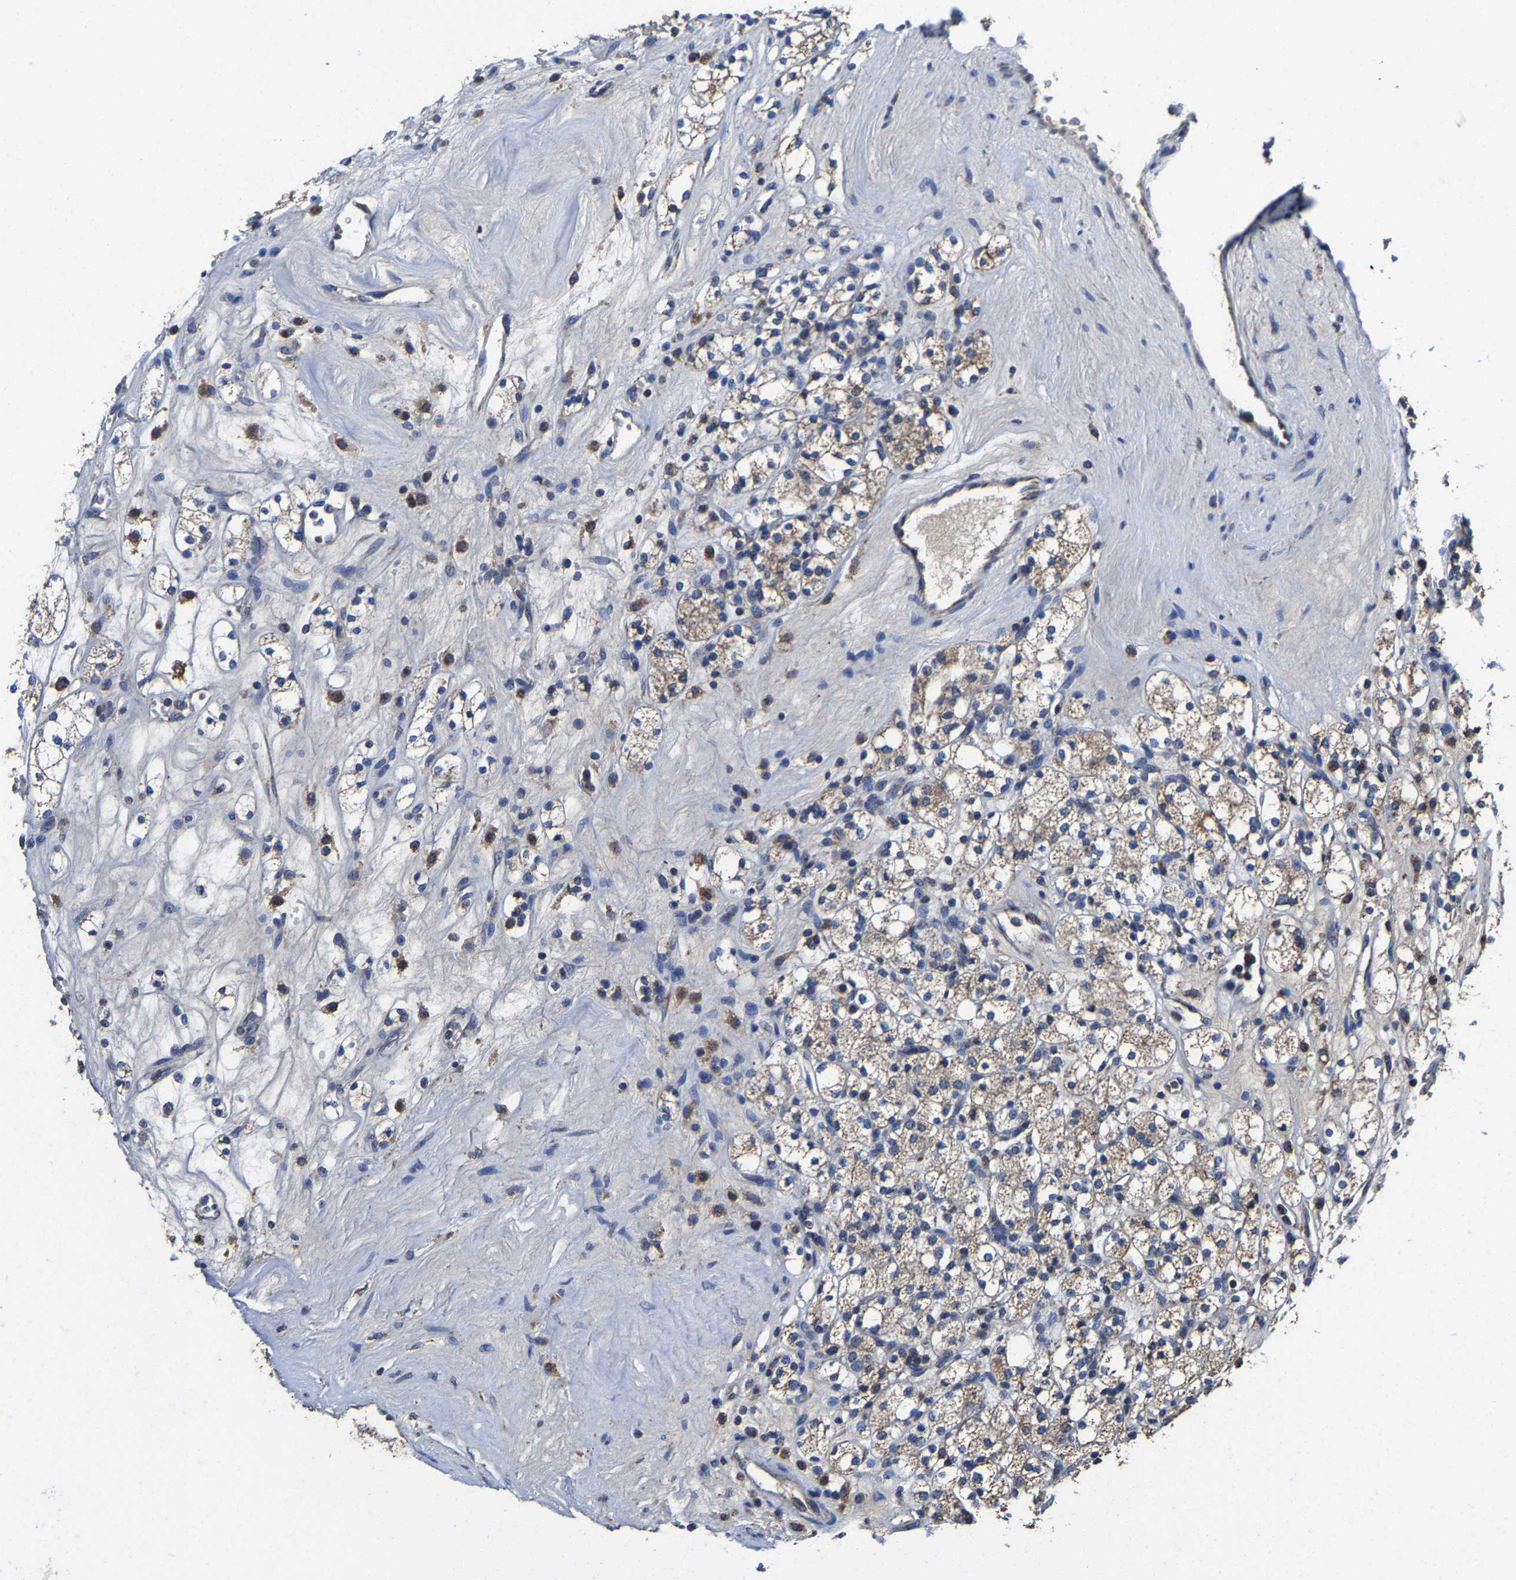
{"staining": {"intensity": "weak", "quantity": "<25%", "location": "cytoplasmic/membranous"}, "tissue": "renal cancer", "cell_type": "Tumor cells", "image_type": "cancer", "snomed": [{"axis": "morphology", "description": "Adenocarcinoma, NOS"}, {"axis": "topography", "description": "Kidney"}], "caption": "Human renal adenocarcinoma stained for a protein using IHC displays no expression in tumor cells.", "gene": "ZCCHC7", "patient": {"sex": "male", "age": 77}}